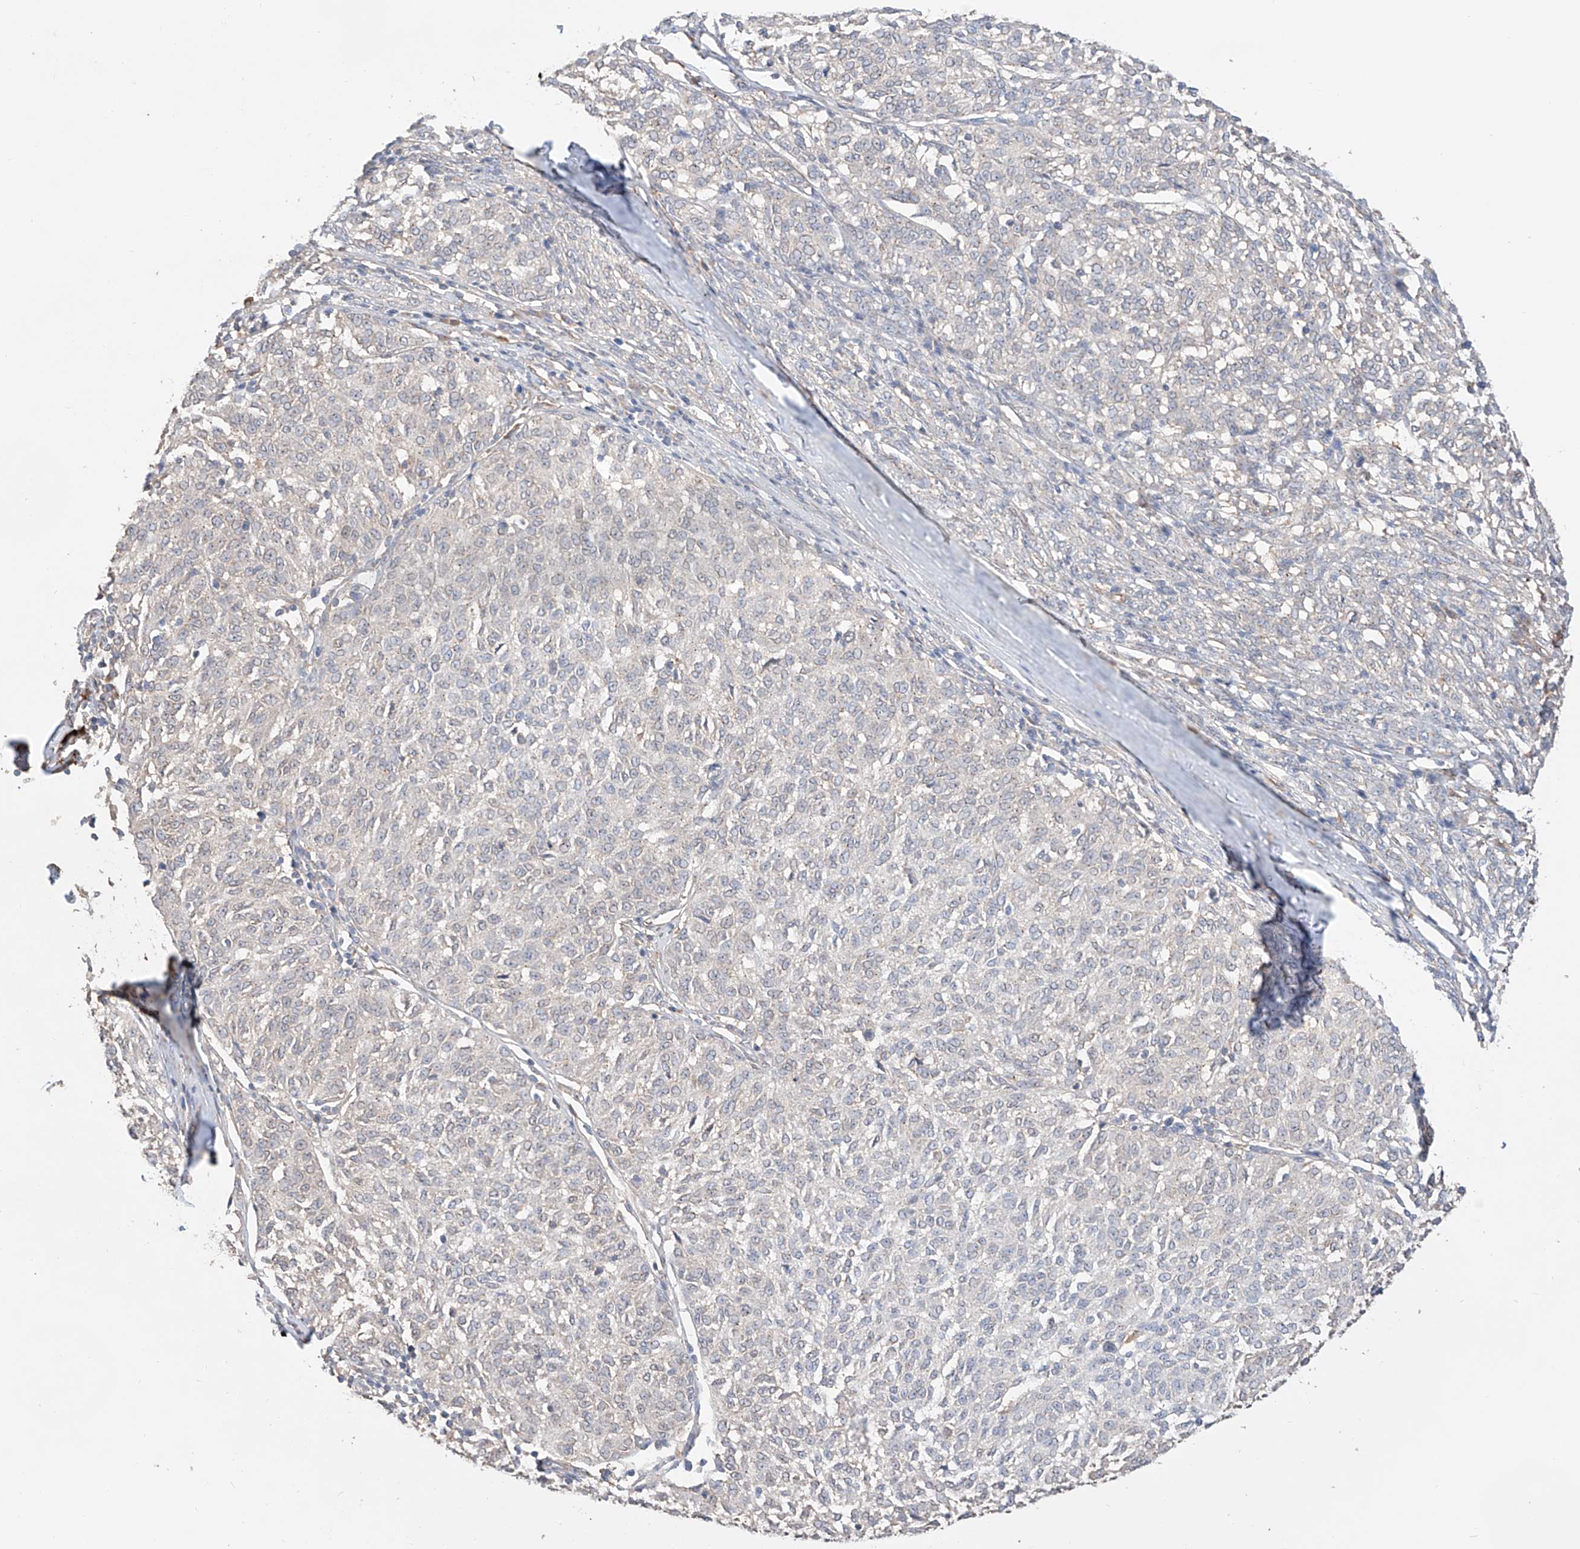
{"staining": {"intensity": "negative", "quantity": "none", "location": "none"}, "tissue": "melanoma", "cell_type": "Tumor cells", "image_type": "cancer", "snomed": [{"axis": "morphology", "description": "Malignant melanoma, NOS"}, {"axis": "topography", "description": "Skin"}], "caption": "DAB (3,3'-diaminobenzidine) immunohistochemical staining of human malignant melanoma displays no significant expression in tumor cells.", "gene": "MOSPD1", "patient": {"sex": "female", "age": 72}}